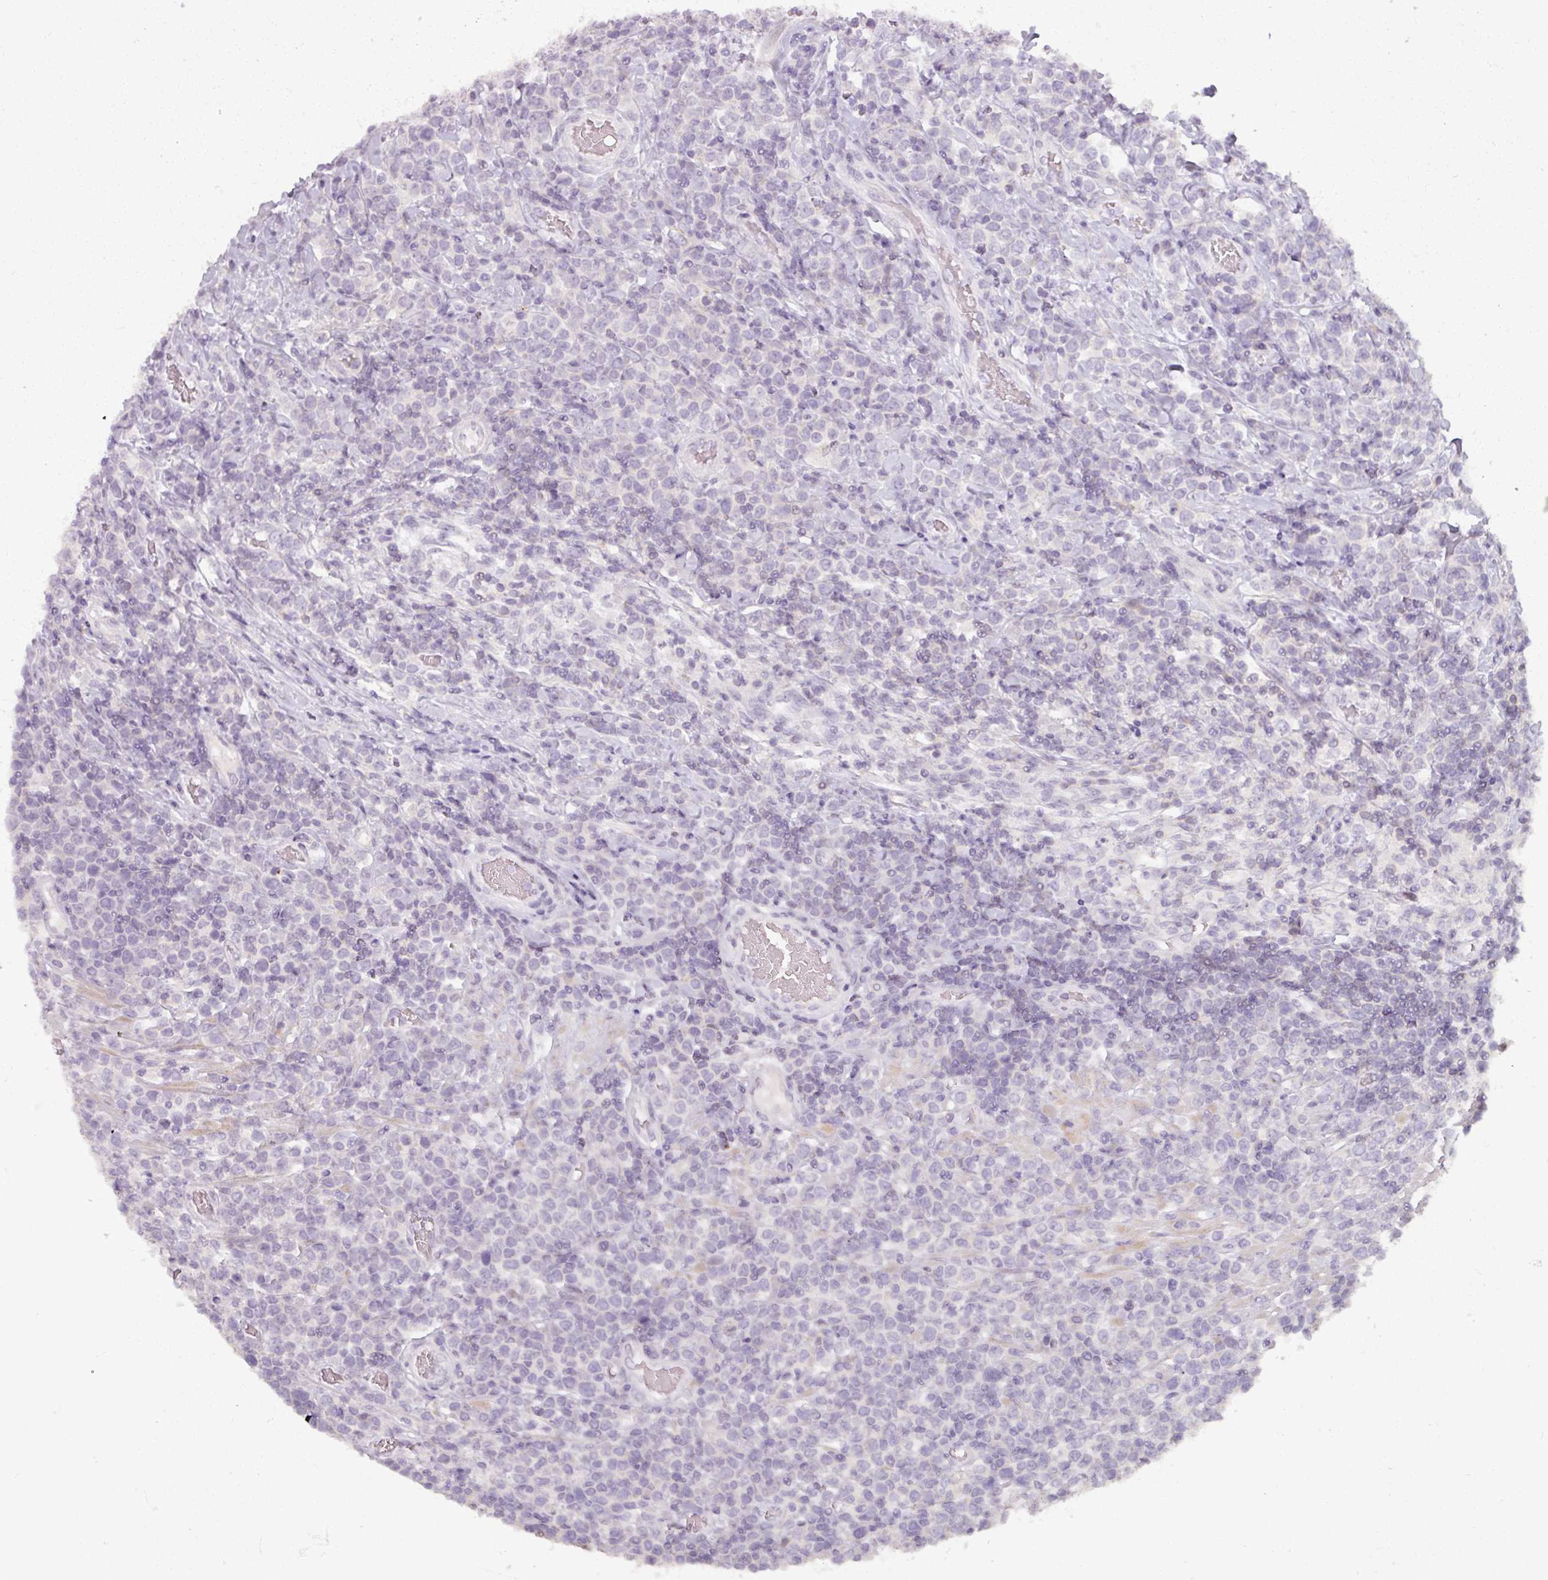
{"staining": {"intensity": "negative", "quantity": "none", "location": "none"}, "tissue": "lymphoma", "cell_type": "Tumor cells", "image_type": "cancer", "snomed": [{"axis": "morphology", "description": "Malignant lymphoma, non-Hodgkin's type, High grade"}, {"axis": "topography", "description": "Soft tissue"}], "caption": "This micrograph is of lymphoma stained with immunohistochemistry to label a protein in brown with the nuclei are counter-stained blue. There is no positivity in tumor cells.", "gene": "PNMA6A", "patient": {"sex": "female", "age": 56}}